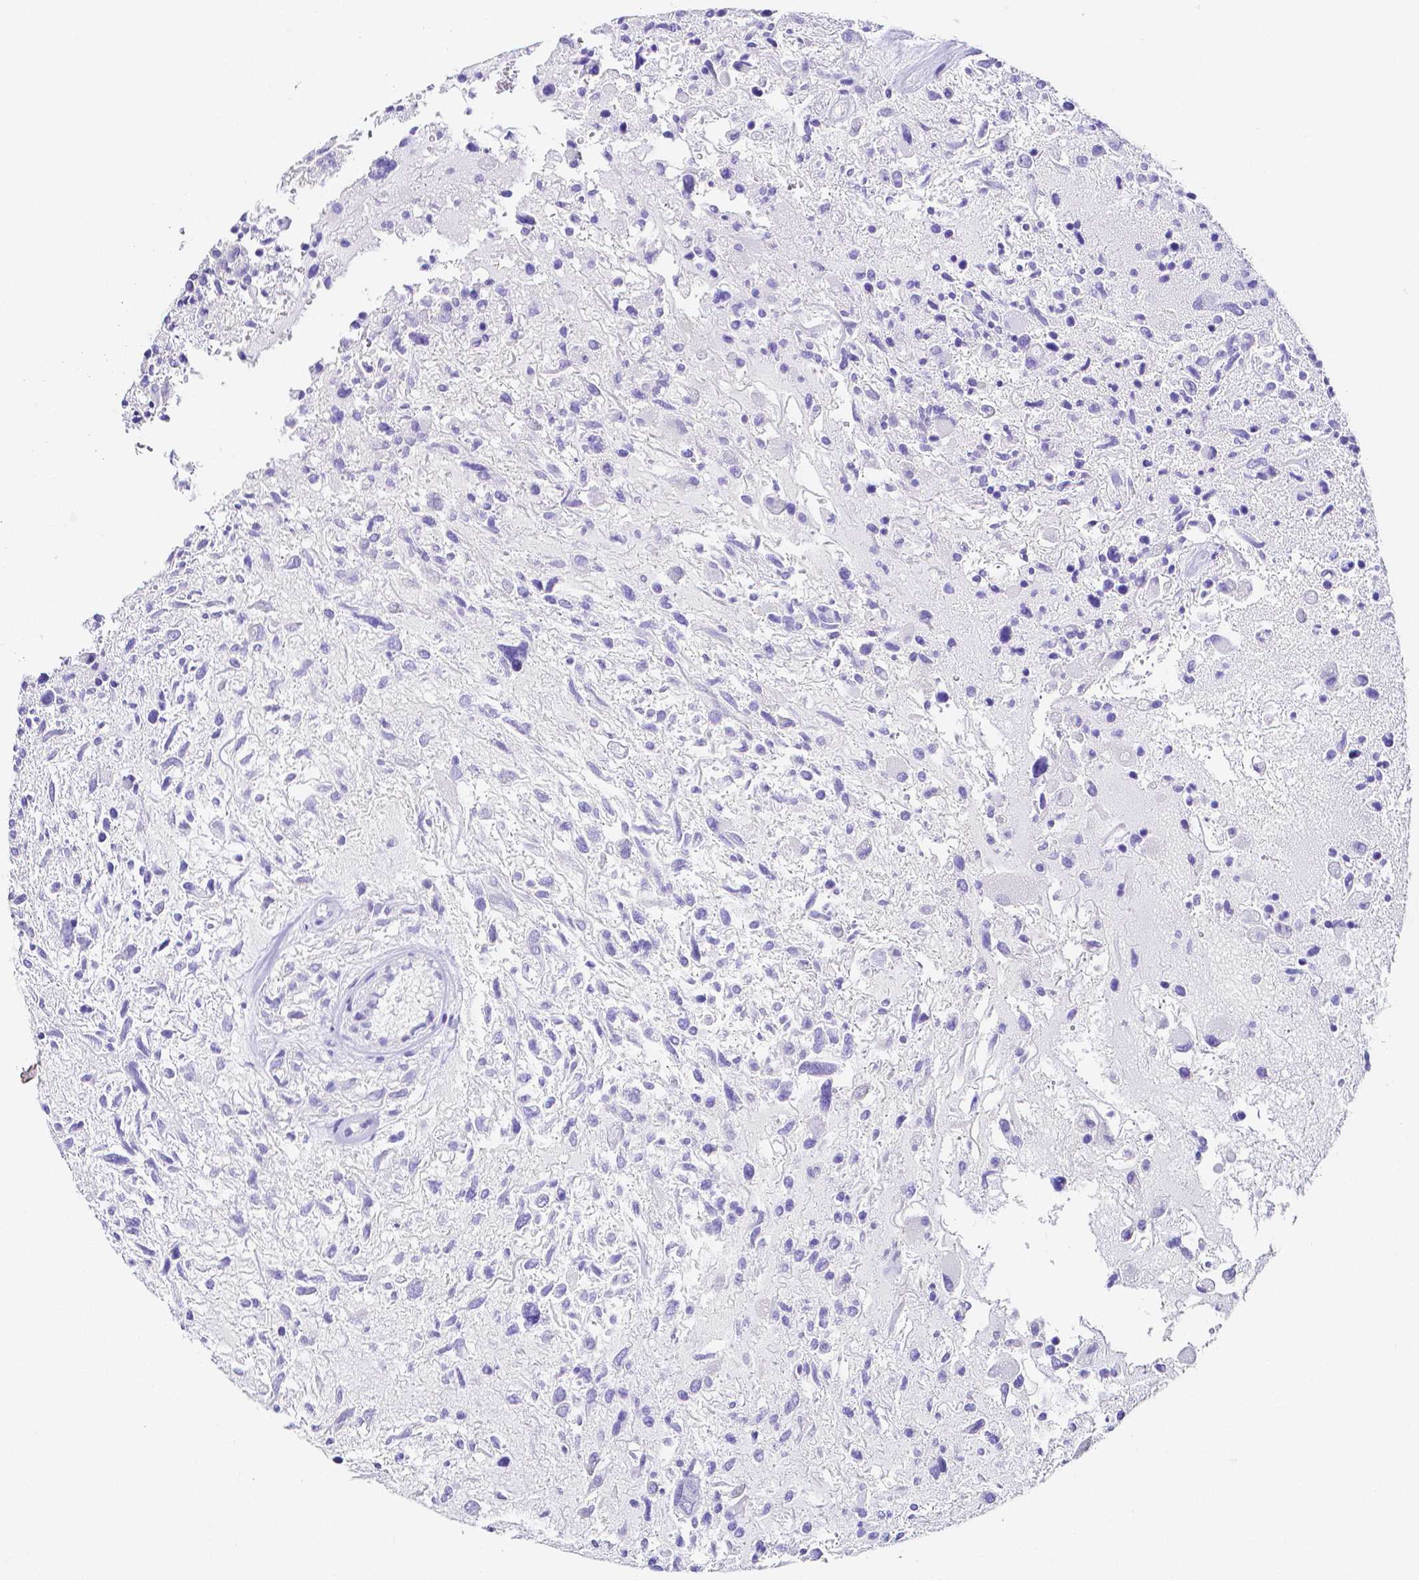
{"staining": {"intensity": "negative", "quantity": "none", "location": "none"}, "tissue": "glioma", "cell_type": "Tumor cells", "image_type": "cancer", "snomed": [{"axis": "morphology", "description": "Glioma, malignant, High grade"}, {"axis": "topography", "description": "Brain"}], "caption": "Immunohistochemistry photomicrograph of neoplastic tissue: glioma stained with DAB (3,3'-diaminobenzidine) shows no significant protein expression in tumor cells.", "gene": "PKP3", "patient": {"sex": "female", "age": 11}}